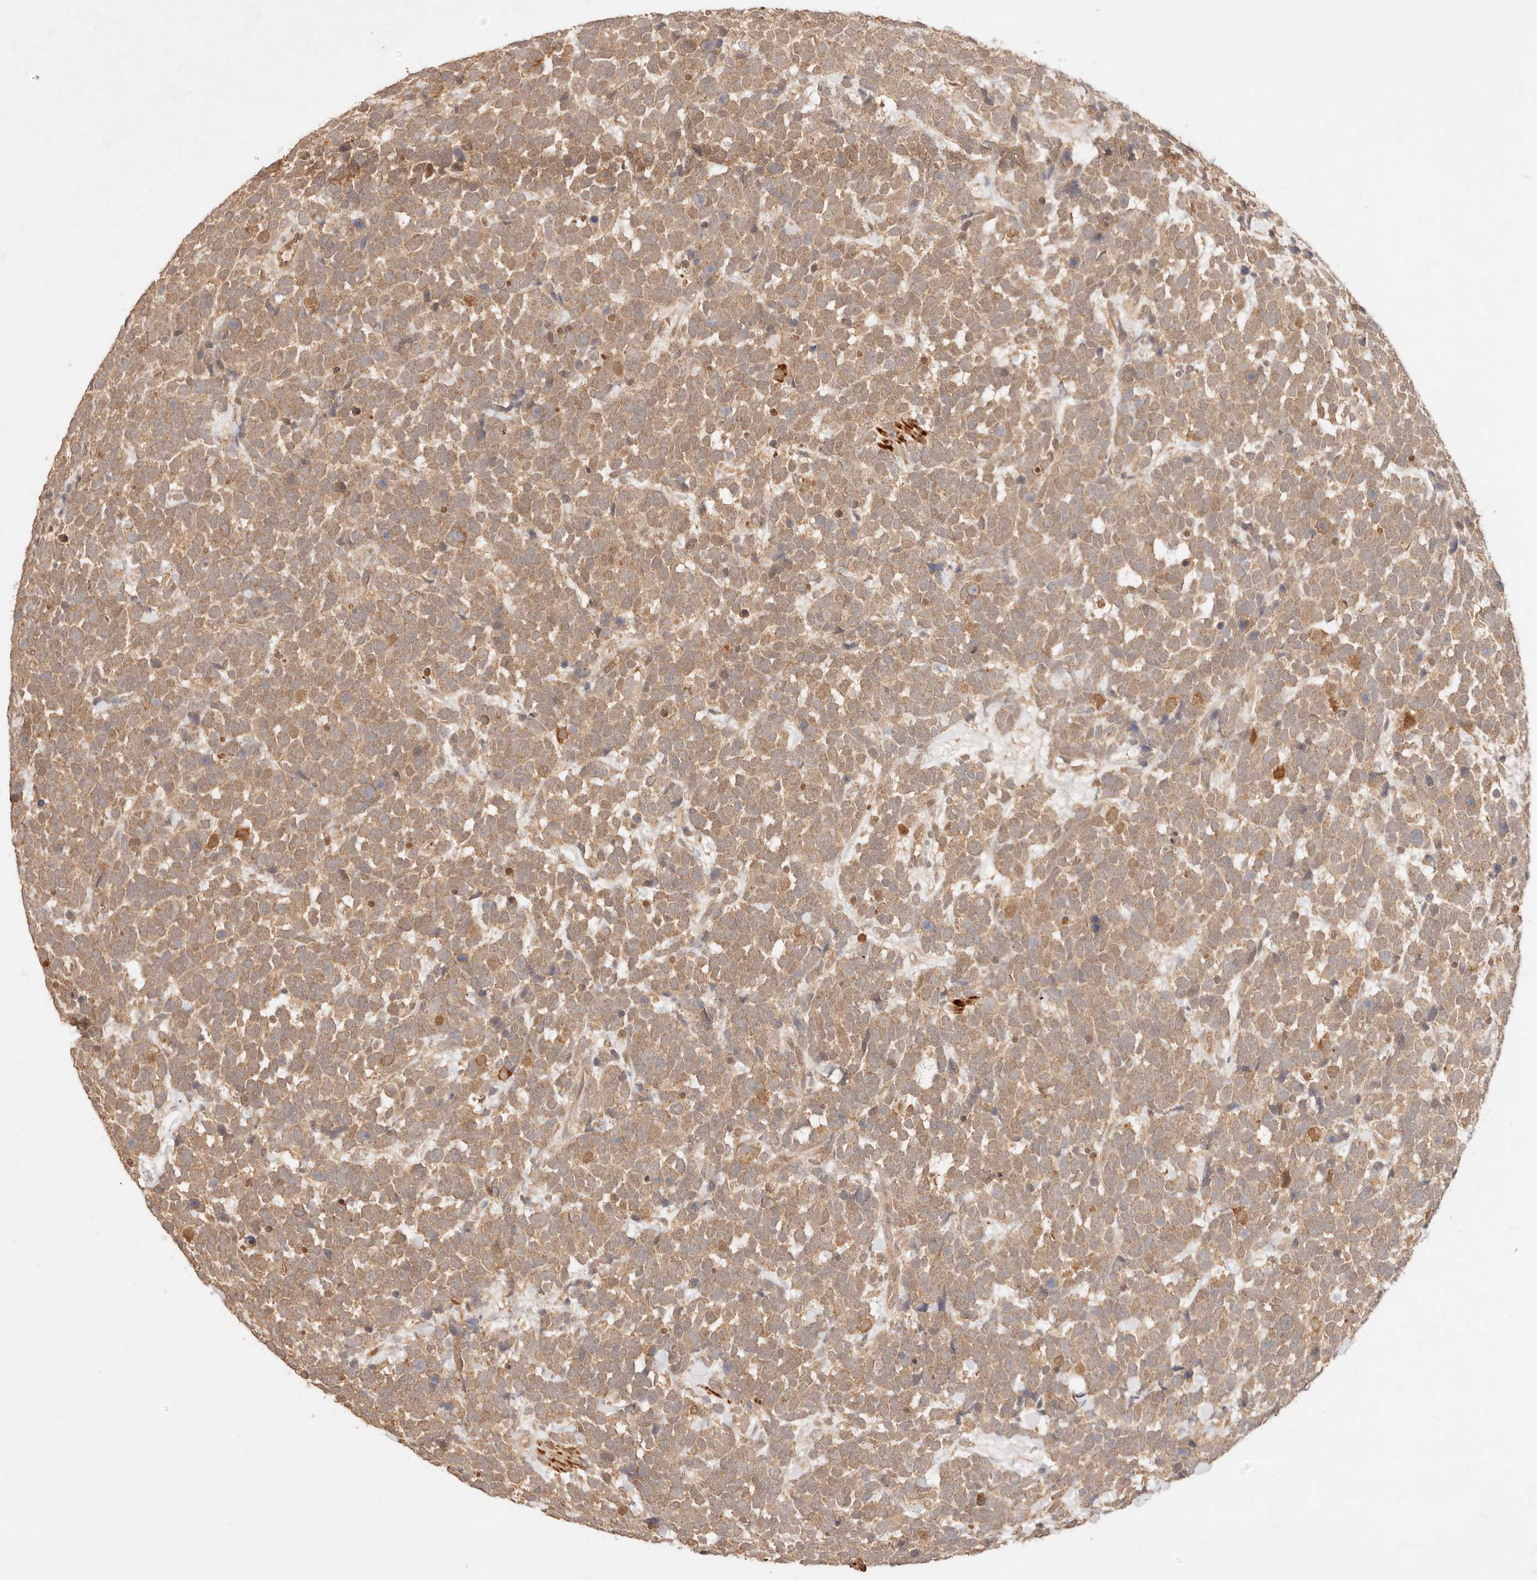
{"staining": {"intensity": "moderate", "quantity": ">75%", "location": "cytoplasmic/membranous"}, "tissue": "urothelial cancer", "cell_type": "Tumor cells", "image_type": "cancer", "snomed": [{"axis": "morphology", "description": "Urothelial carcinoma, High grade"}, {"axis": "topography", "description": "Urinary bladder"}], "caption": "Immunohistochemistry staining of urothelial carcinoma (high-grade), which shows medium levels of moderate cytoplasmic/membranous staining in about >75% of tumor cells indicating moderate cytoplasmic/membranous protein staining. The staining was performed using DAB (3,3'-diaminobenzidine) (brown) for protein detection and nuclei were counterstained in hematoxylin (blue).", "gene": "TRIM11", "patient": {"sex": "female", "age": 82}}